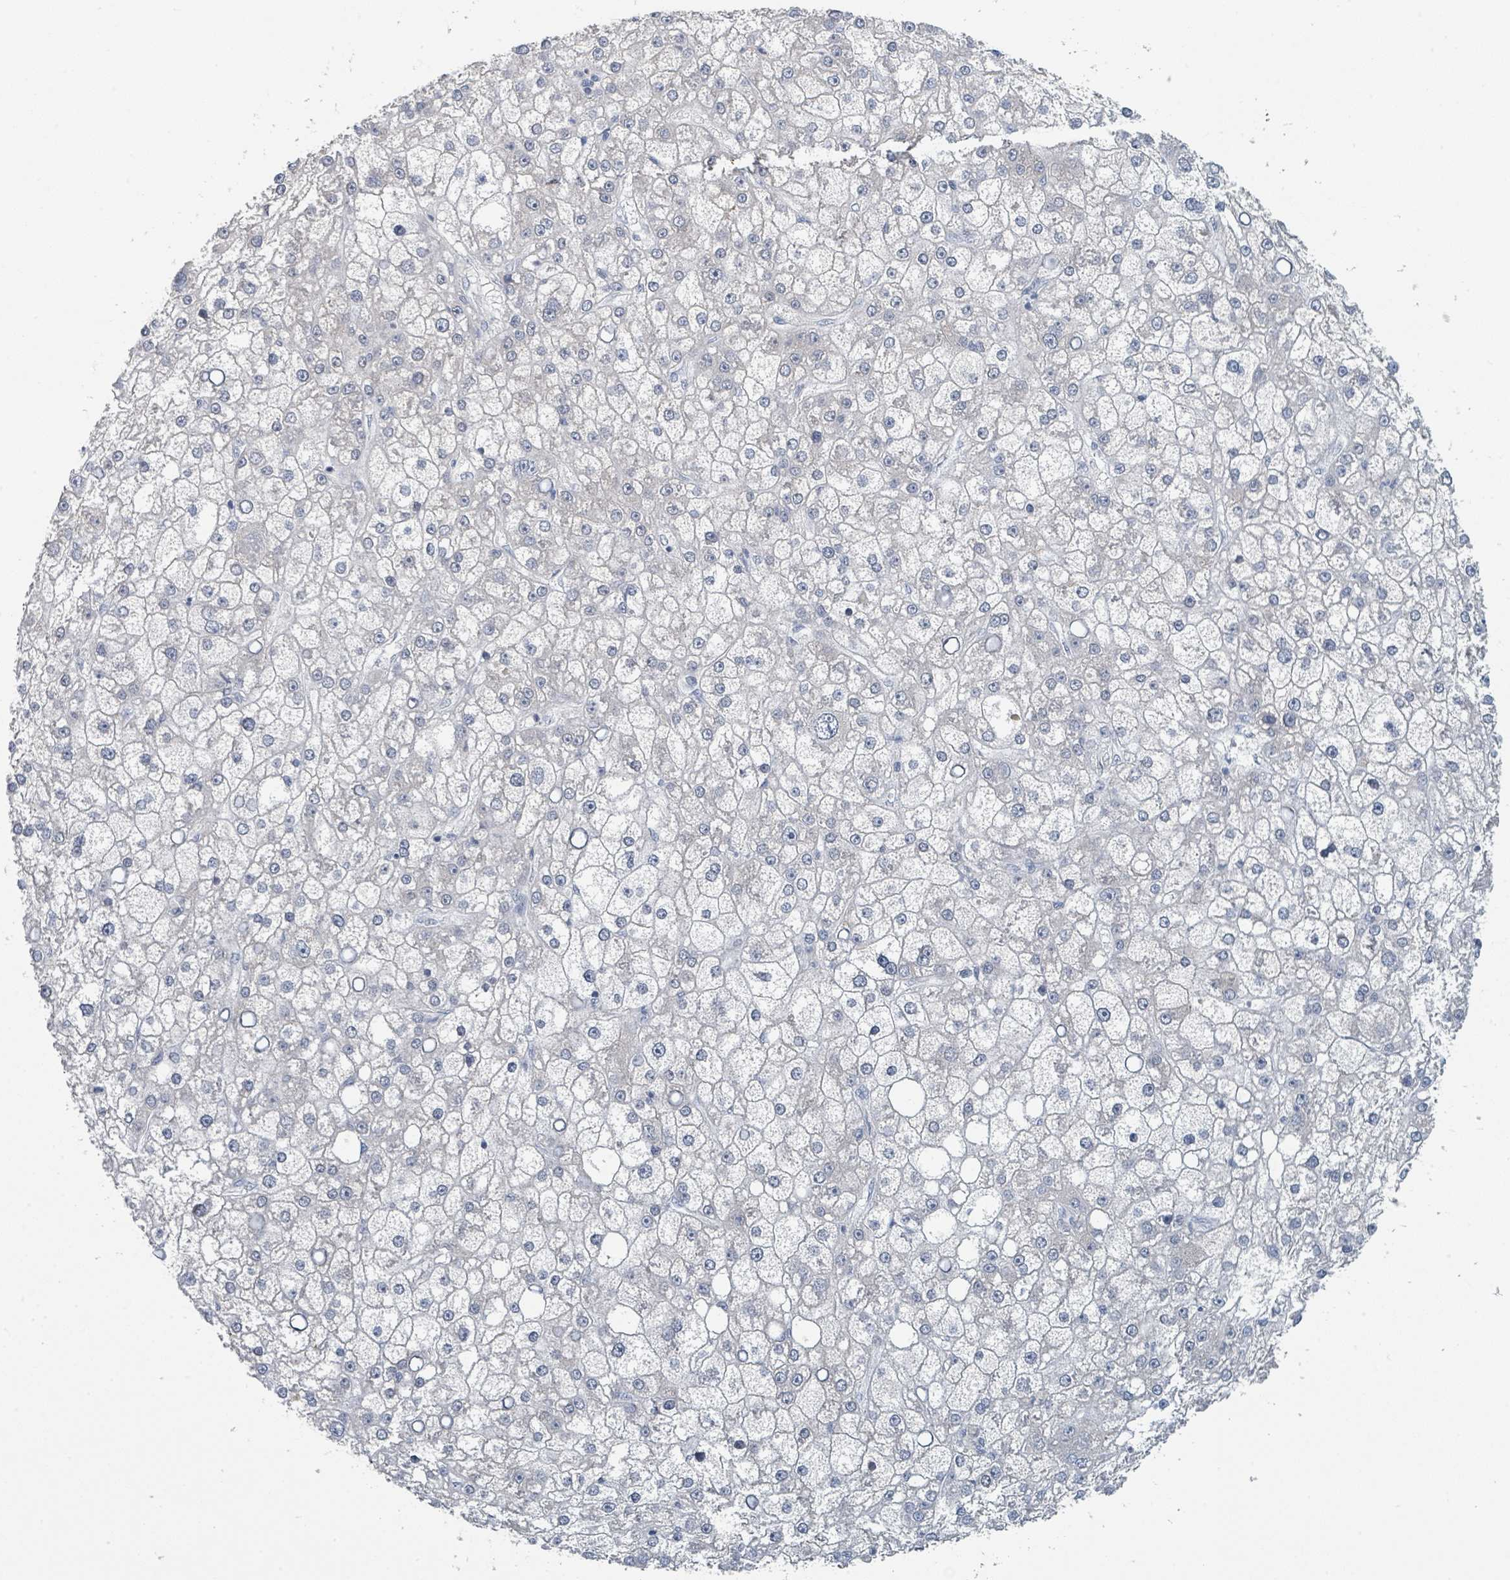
{"staining": {"intensity": "negative", "quantity": "none", "location": "none"}, "tissue": "liver cancer", "cell_type": "Tumor cells", "image_type": "cancer", "snomed": [{"axis": "morphology", "description": "Carcinoma, Hepatocellular, NOS"}, {"axis": "topography", "description": "Liver"}], "caption": "Human liver cancer (hepatocellular carcinoma) stained for a protein using IHC shows no staining in tumor cells.", "gene": "ANKRD55", "patient": {"sex": "male", "age": 67}}